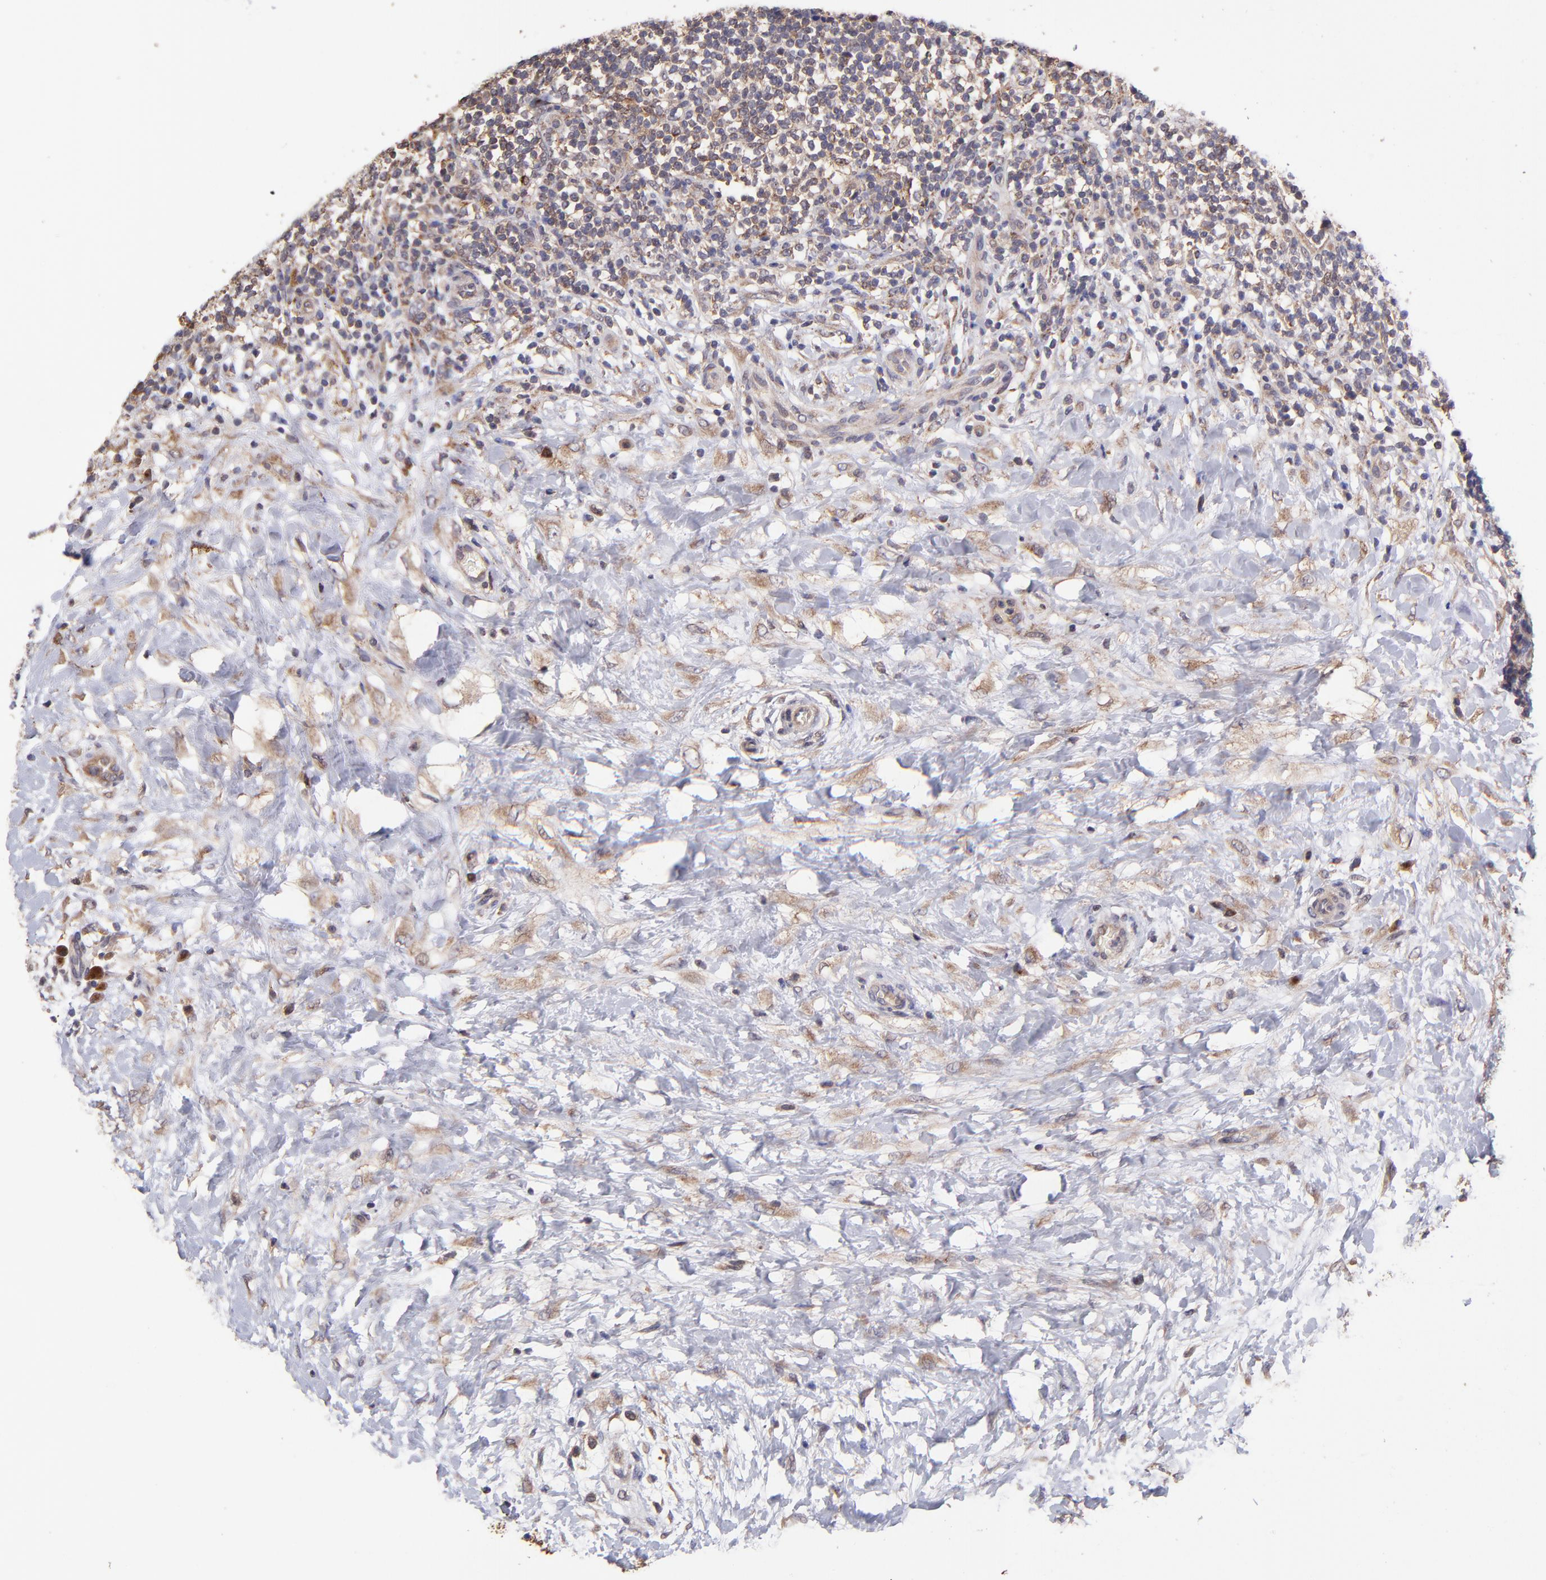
{"staining": {"intensity": "weak", "quantity": "25%-75%", "location": "cytoplasmic/membranous"}, "tissue": "lymphoma", "cell_type": "Tumor cells", "image_type": "cancer", "snomed": [{"axis": "morphology", "description": "Malignant lymphoma, non-Hodgkin's type, Low grade"}, {"axis": "topography", "description": "Lymph node"}], "caption": "A micrograph of human malignant lymphoma, non-Hodgkin's type (low-grade) stained for a protein reveals weak cytoplasmic/membranous brown staining in tumor cells.", "gene": "NSF", "patient": {"sex": "female", "age": 76}}